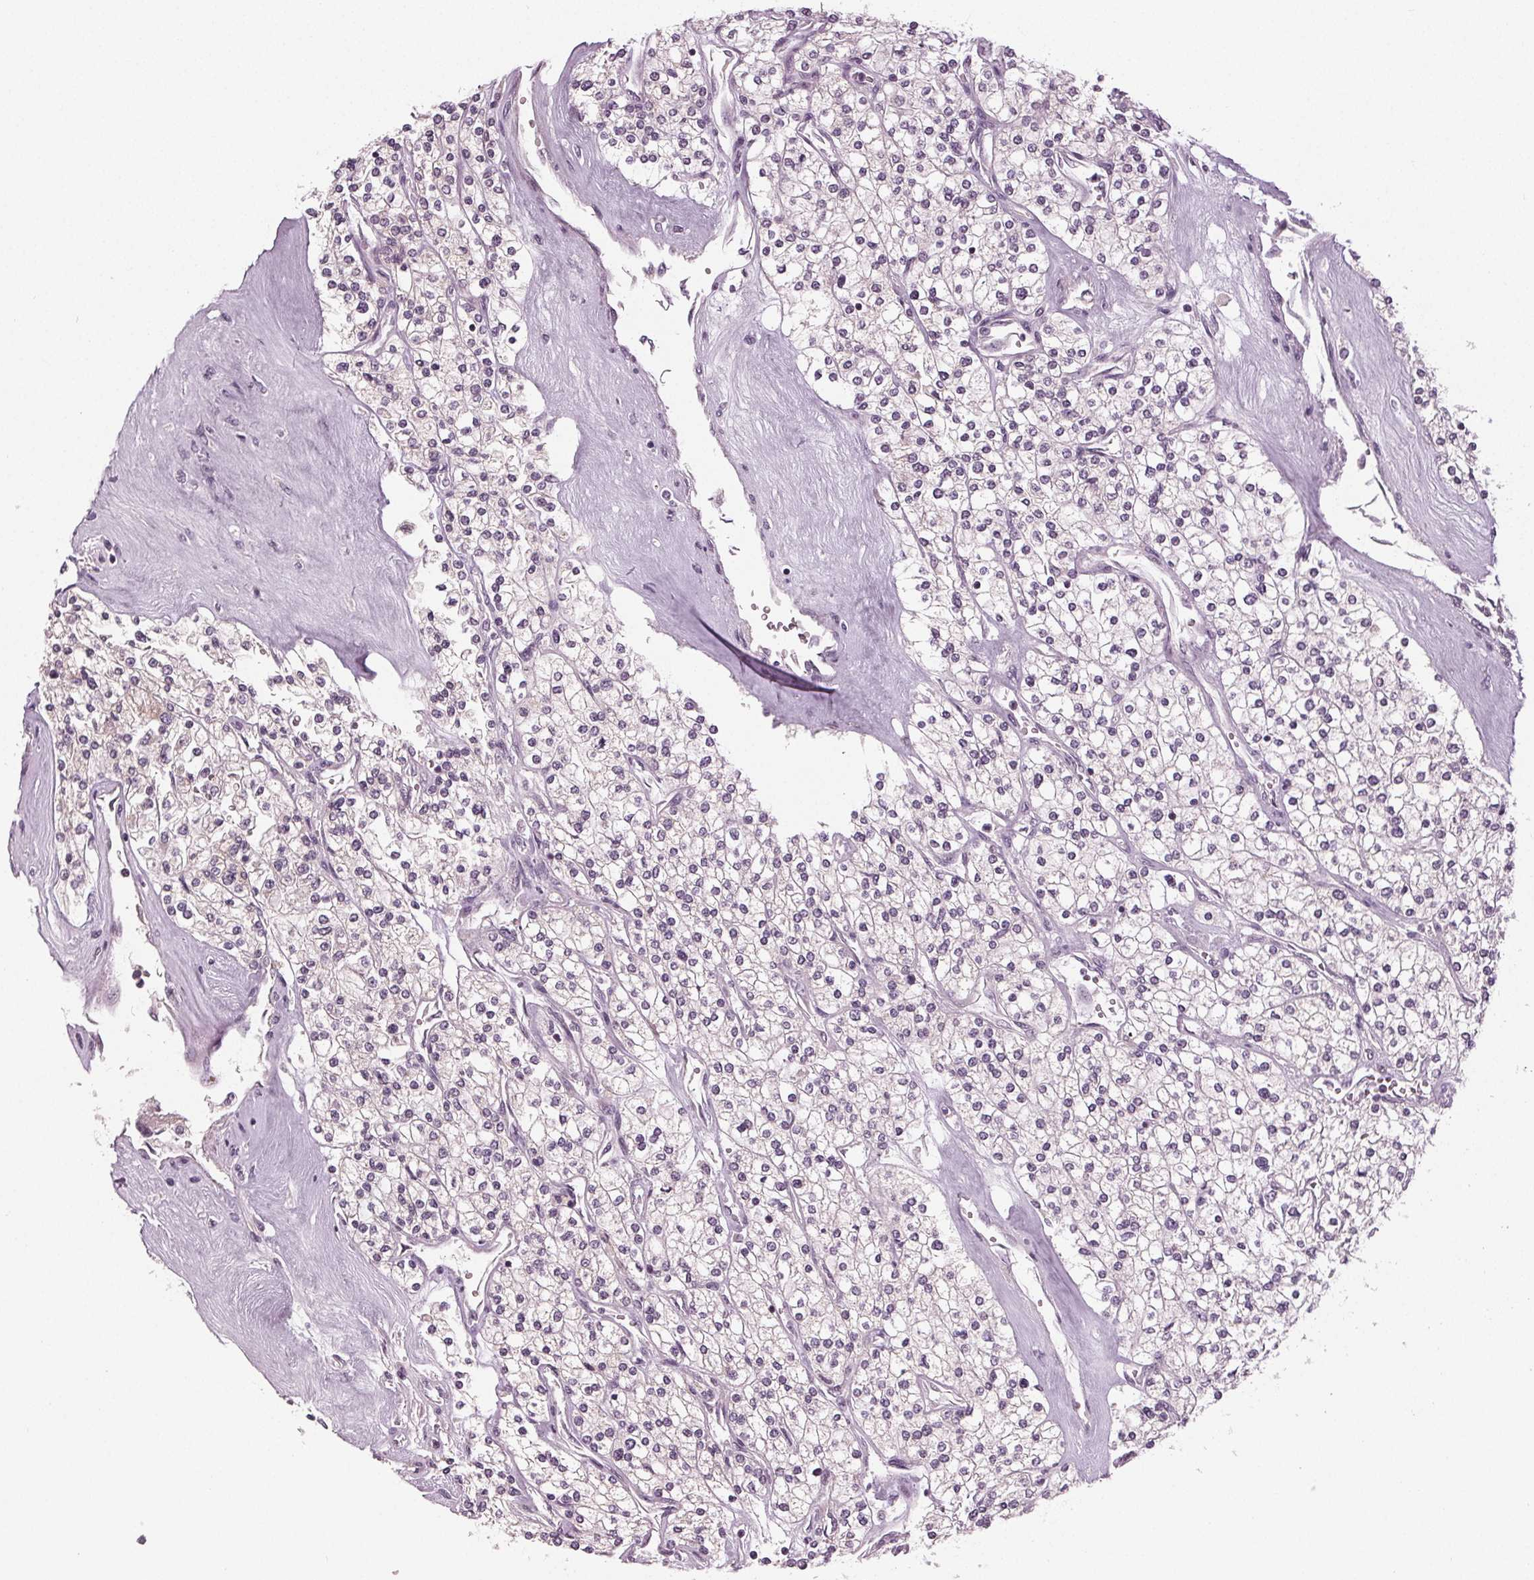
{"staining": {"intensity": "negative", "quantity": "none", "location": "none"}, "tissue": "renal cancer", "cell_type": "Tumor cells", "image_type": "cancer", "snomed": [{"axis": "morphology", "description": "Adenocarcinoma, NOS"}, {"axis": "topography", "description": "Kidney"}], "caption": "The photomicrograph shows no staining of tumor cells in renal cancer.", "gene": "ZNF605", "patient": {"sex": "male", "age": 80}}